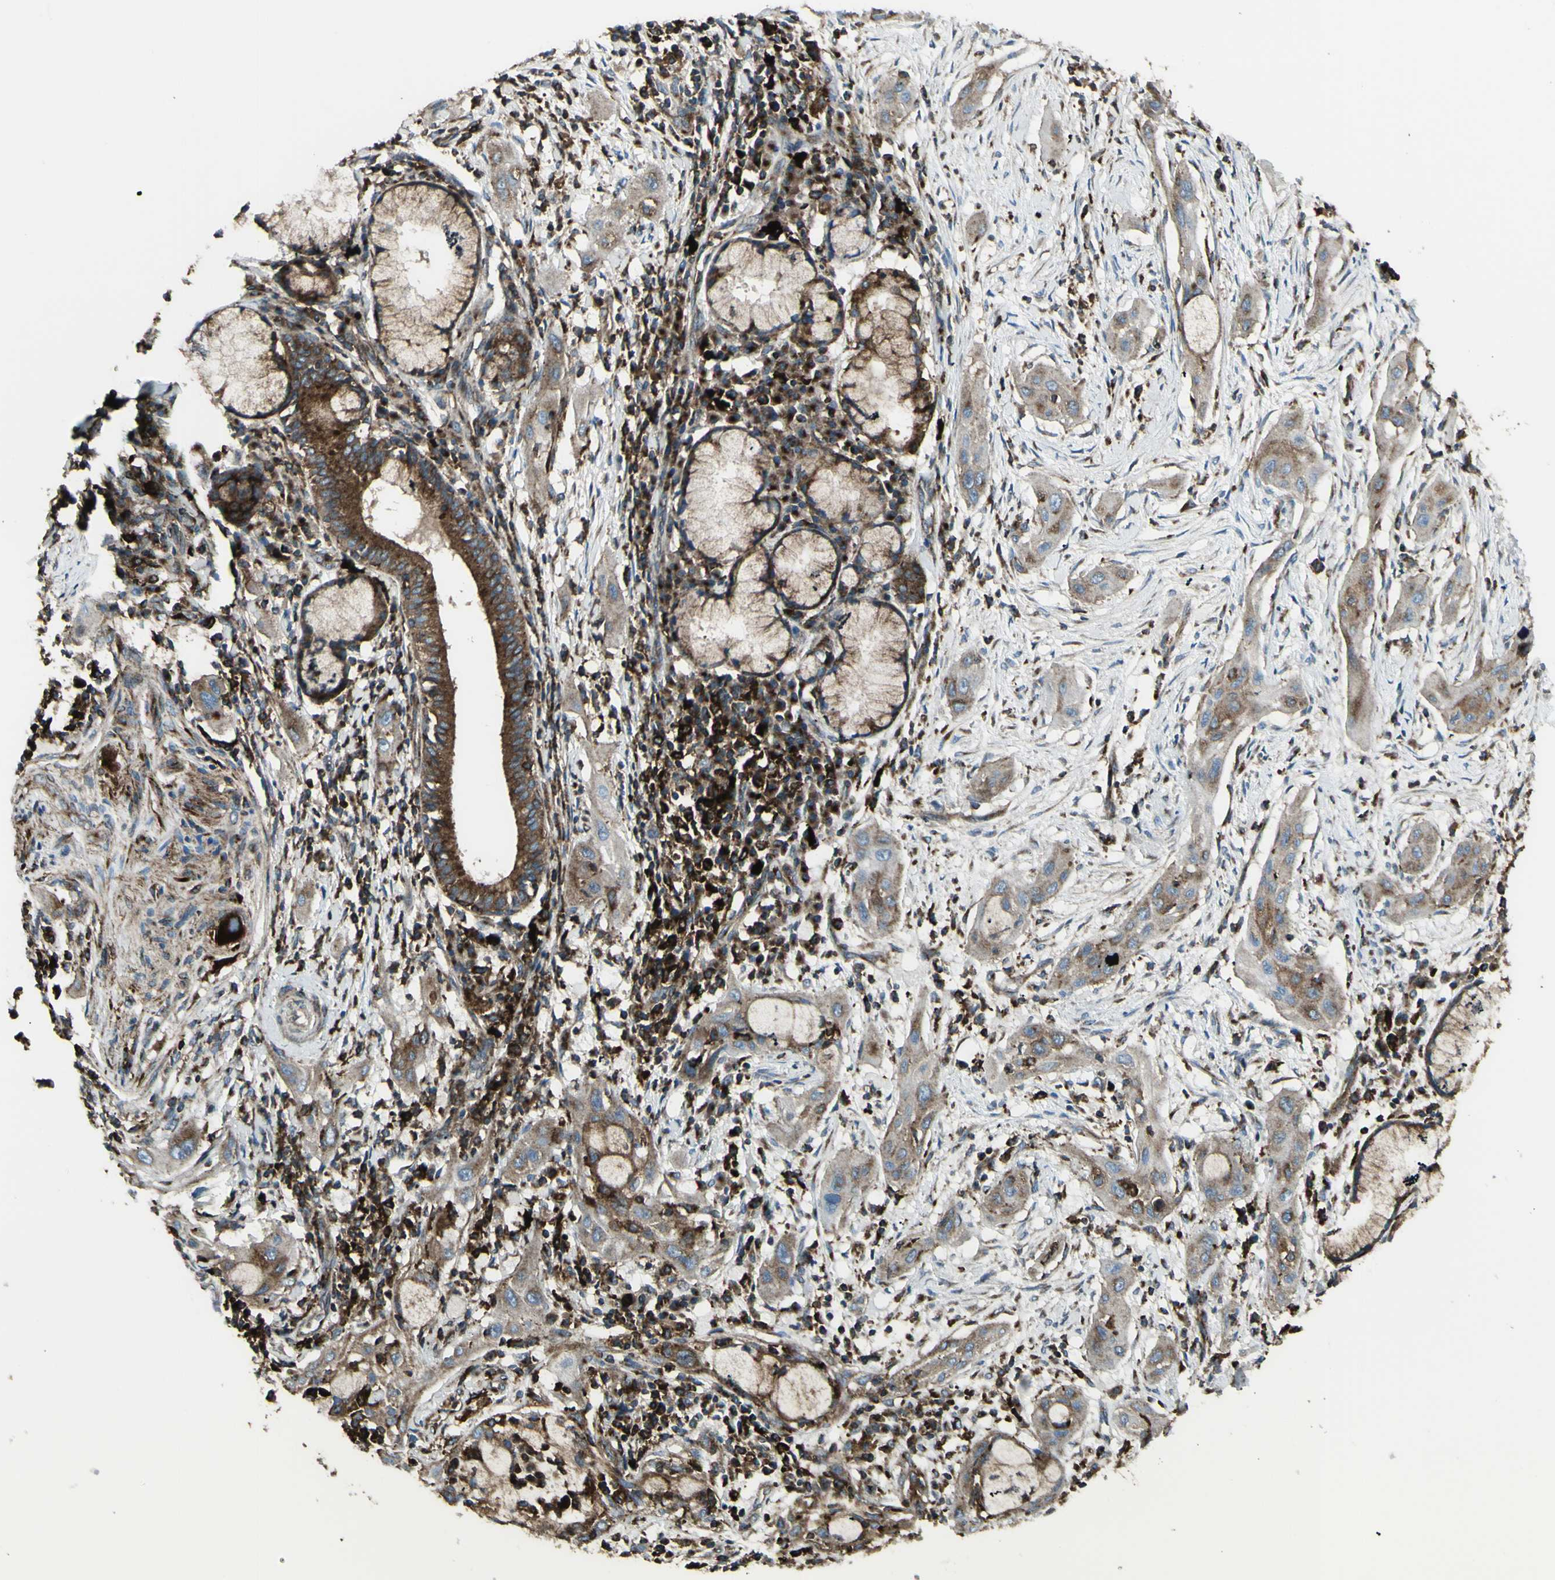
{"staining": {"intensity": "moderate", "quantity": ">75%", "location": "cytoplasmic/membranous"}, "tissue": "lung cancer", "cell_type": "Tumor cells", "image_type": "cancer", "snomed": [{"axis": "morphology", "description": "Squamous cell carcinoma, NOS"}, {"axis": "topography", "description": "Lung"}], "caption": "Lung cancer (squamous cell carcinoma) stained with a brown dye demonstrates moderate cytoplasmic/membranous positive positivity in approximately >75% of tumor cells.", "gene": "NAPA", "patient": {"sex": "female", "age": 47}}